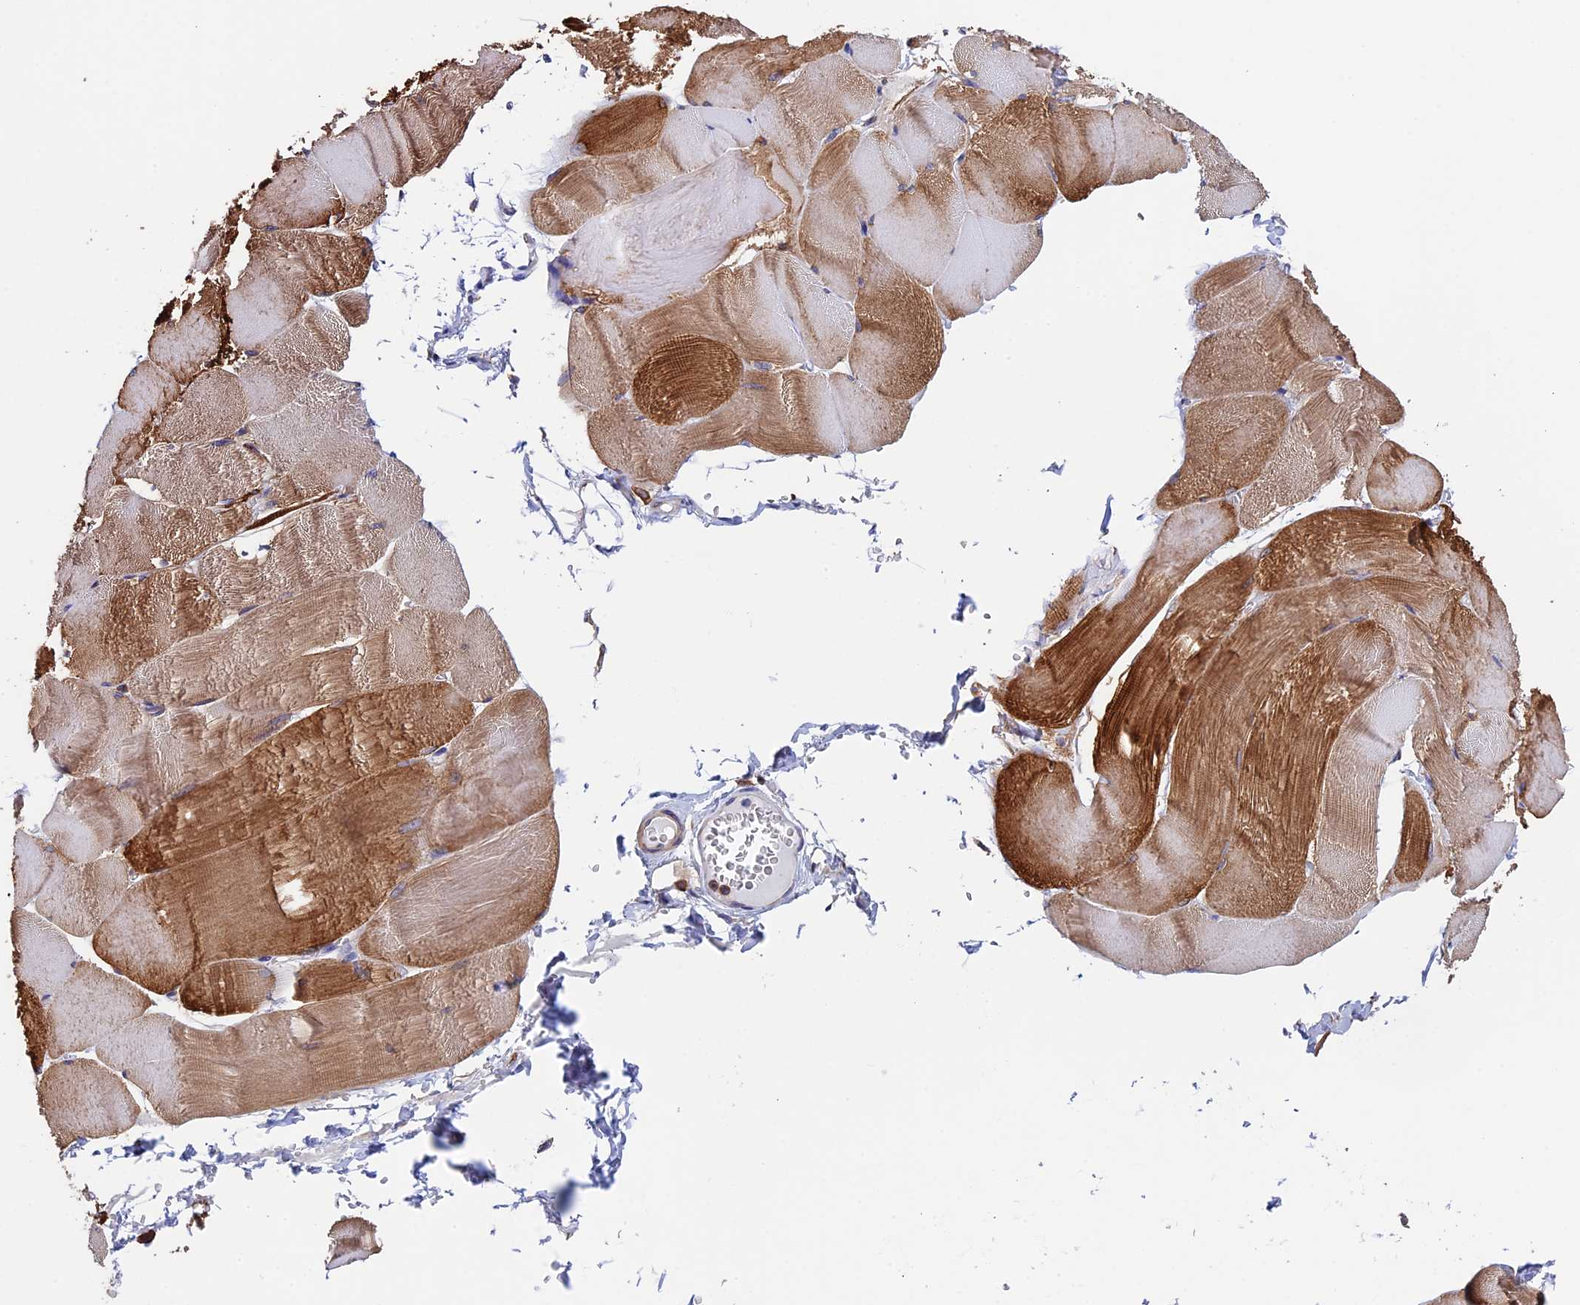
{"staining": {"intensity": "moderate", "quantity": "25%-75%", "location": "cytoplasmic/membranous"}, "tissue": "skeletal muscle", "cell_type": "Myocytes", "image_type": "normal", "snomed": [{"axis": "morphology", "description": "Normal tissue, NOS"}, {"axis": "morphology", "description": "Basal cell carcinoma"}, {"axis": "topography", "description": "Skeletal muscle"}], "caption": "This is a micrograph of immunohistochemistry staining of normal skeletal muscle, which shows moderate positivity in the cytoplasmic/membranous of myocytes.", "gene": "SLC9A5", "patient": {"sex": "female", "age": 64}}